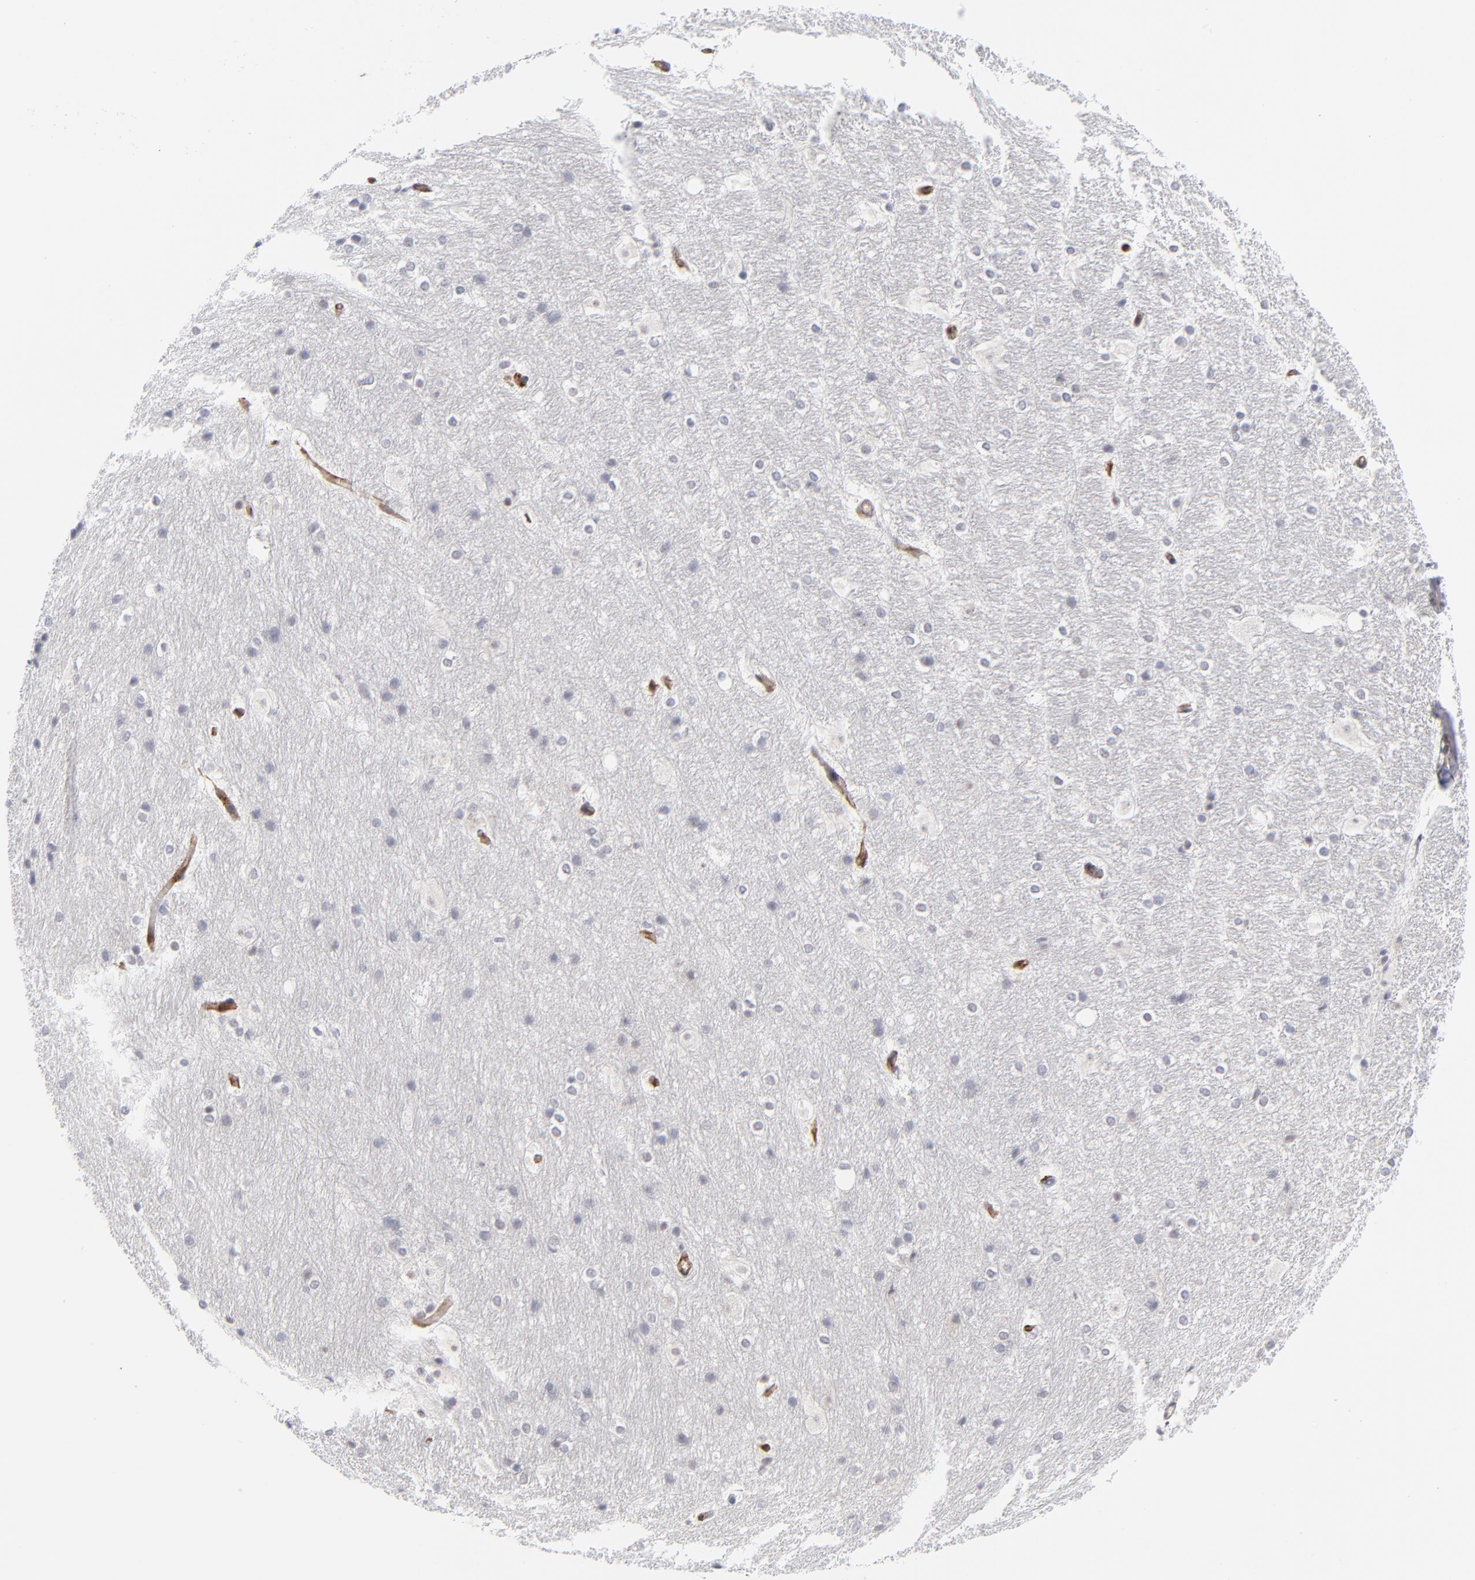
{"staining": {"intensity": "weak", "quantity": "<25%", "location": "nuclear"}, "tissue": "hippocampus", "cell_type": "Glial cells", "image_type": "normal", "snomed": [{"axis": "morphology", "description": "Normal tissue, NOS"}, {"axis": "topography", "description": "Hippocampus"}], "caption": "This is an IHC micrograph of benign hippocampus. There is no staining in glial cells.", "gene": "NBN", "patient": {"sex": "female", "age": 19}}